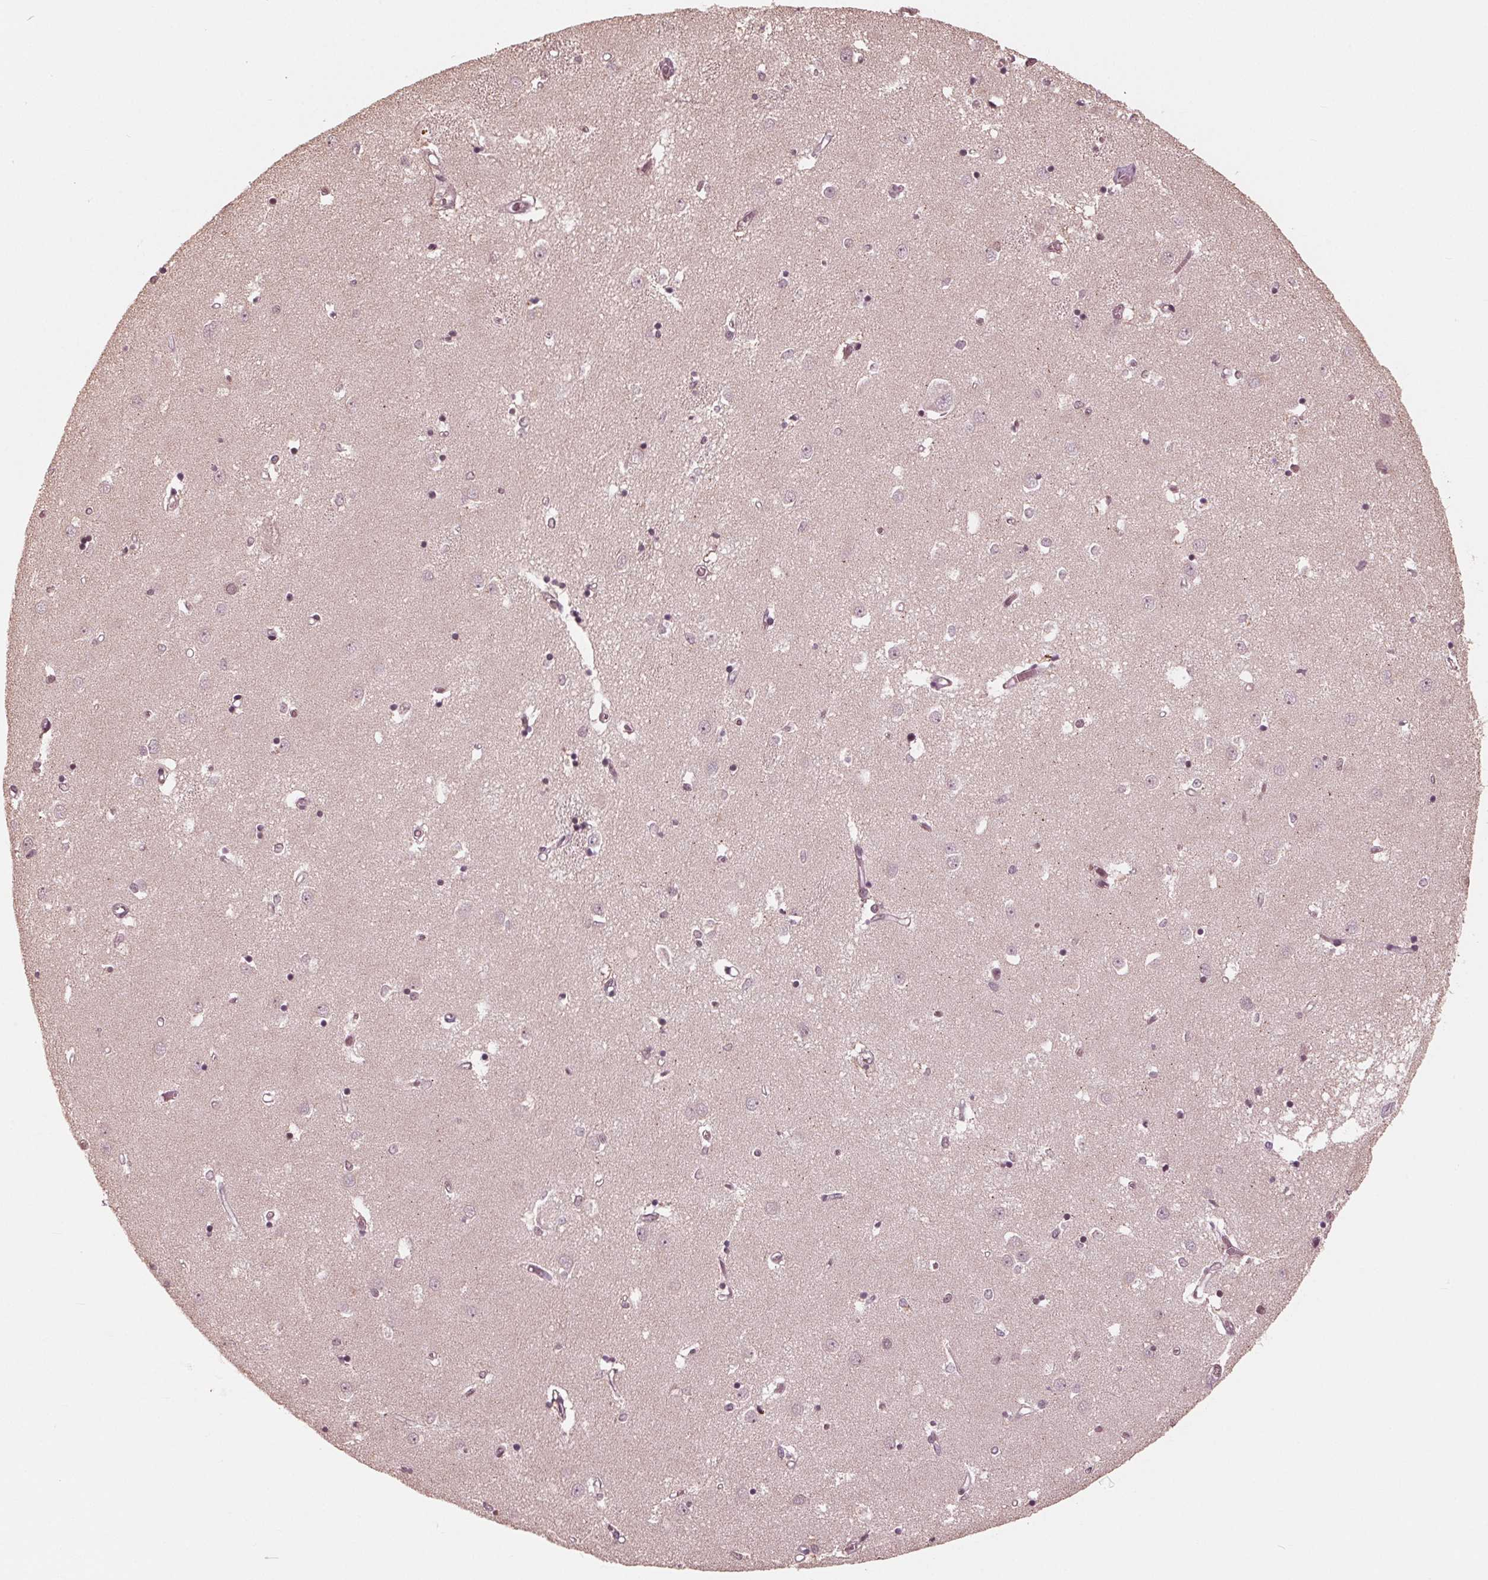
{"staining": {"intensity": "weak", "quantity": "<25%", "location": "nuclear"}, "tissue": "caudate", "cell_type": "Glial cells", "image_type": "normal", "snomed": [{"axis": "morphology", "description": "Normal tissue, NOS"}, {"axis": "topography", "description": "Lateral ventricle wall"}], "caption": "A micrograph of caudate stained for a protein shows no brown staining in glial cells.", "gene": "HIRIP3", "patient": {"sex": "male", "age": 54}}